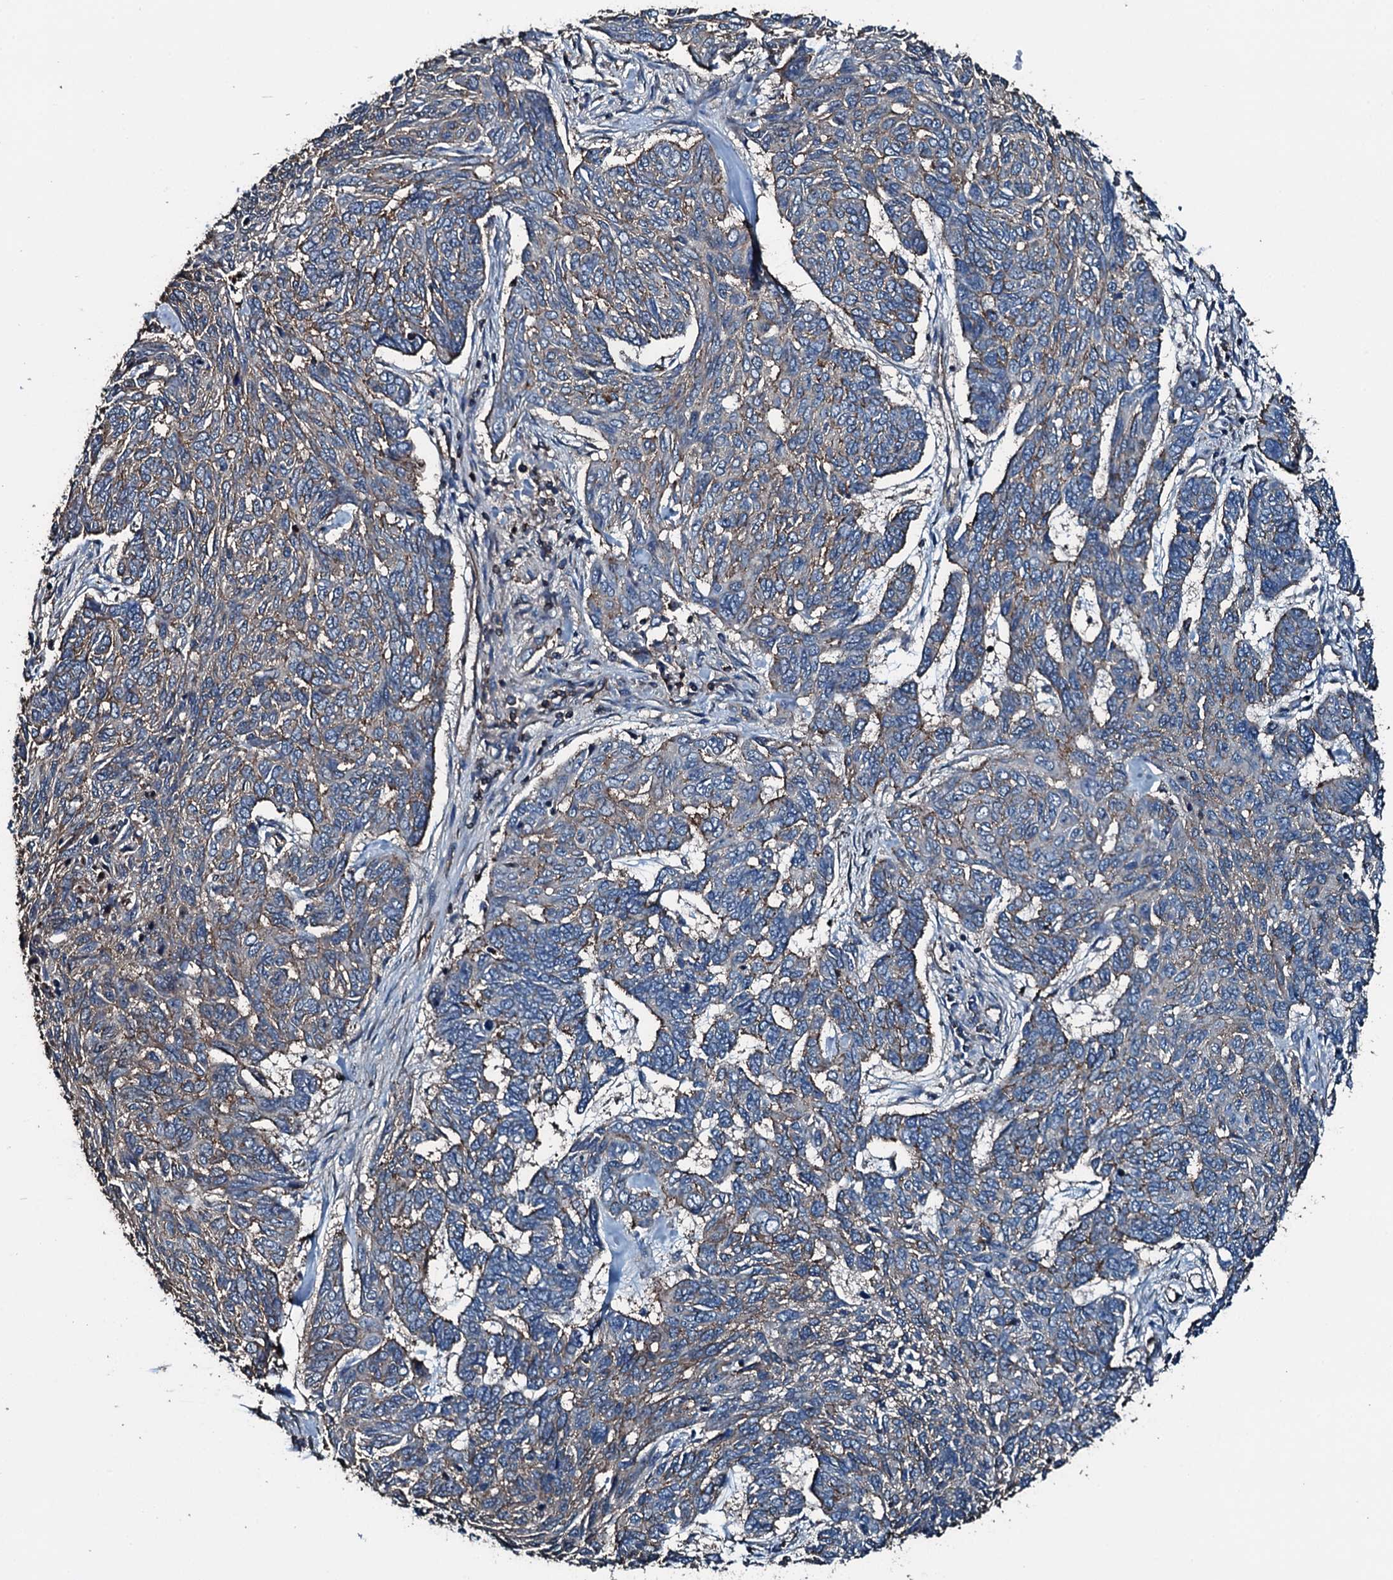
{"staining": {"intensity": "moderate", "quantity": "25%-75%", "location": "cytoplasmic/membranous"}, "tissue": "skin cancer", "cell_type": "Tumor cells", "image_type": "cancer", "snomed": [{"axis": "morphology", "description": "Basal cell carcinoma"}, {"axis": "topography", "description": "Skin"}], "caption": "The immunohistochemical stain shows moderate cytoplasmic/membranous expression in tumor cells of skin cancer tissue.", "gene": "SLC25A38", "patient": {"sex": "female", "age": 65}}